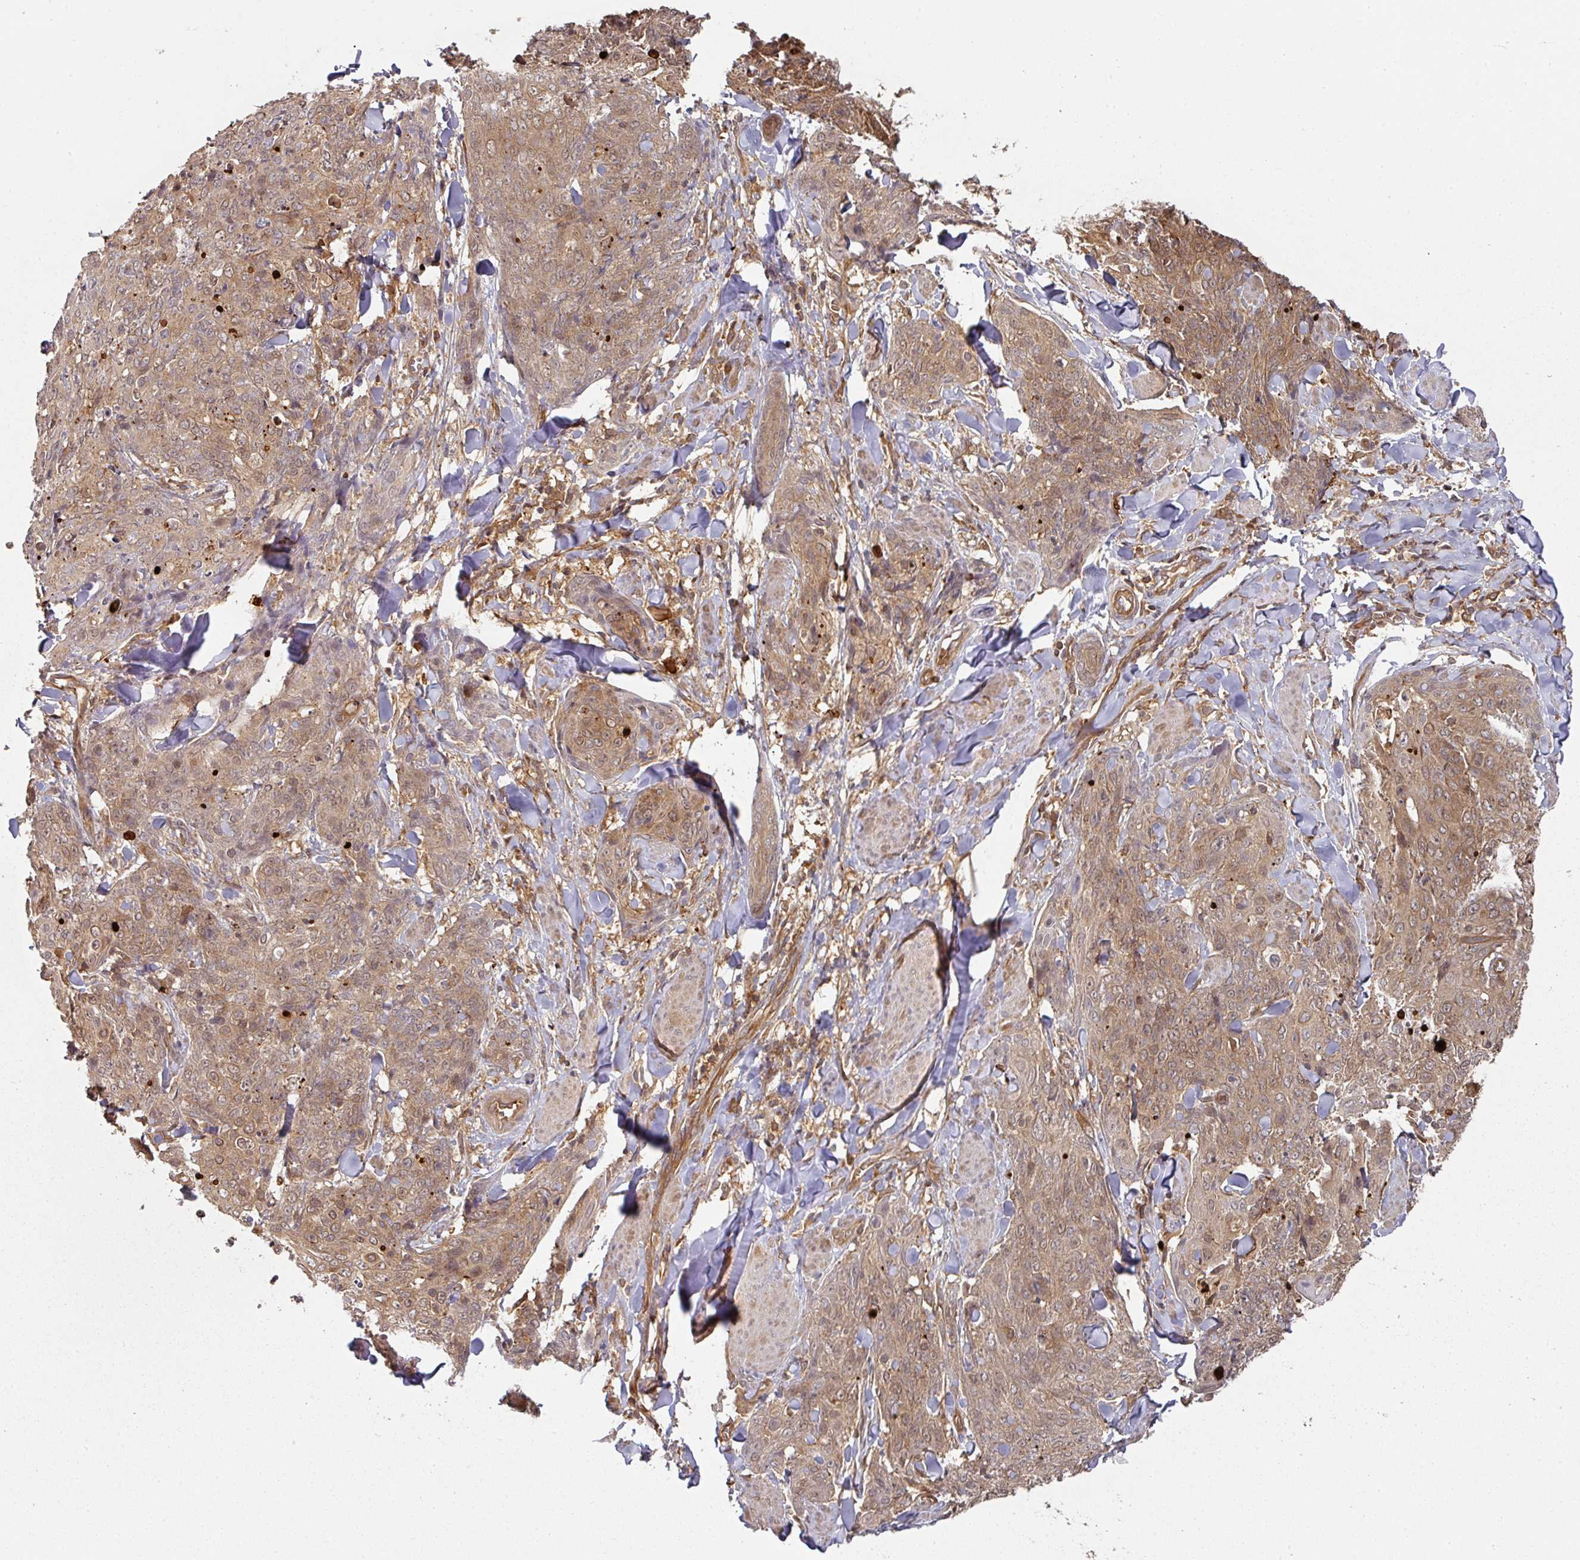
{"staining": {"intensity": "moderate", "quantity": ">75%", "location": "cytoplasmic/membranous"}, "tissue": "skin cancer", "cell_type": "Tumor cells", "image_type": "cancer", "snomed": [{"axis": "morphology", "description": "Squamous cell carcinoma, NOS"}, {"axis": "topography", "description": "Skin"}, {"axis": "topography", "description": "Vulva"}], "caption": "An immunohistochemistry (IHC) photomicrograph of tumor tissue is shown. Protein staining in brown labels moderate cytoplasmic/membranous positivity in skin squamous cell carcinoma within tumor cells.", "gene": "EIF4EBP2", "patient": {"sex": "female", "age": 85}}